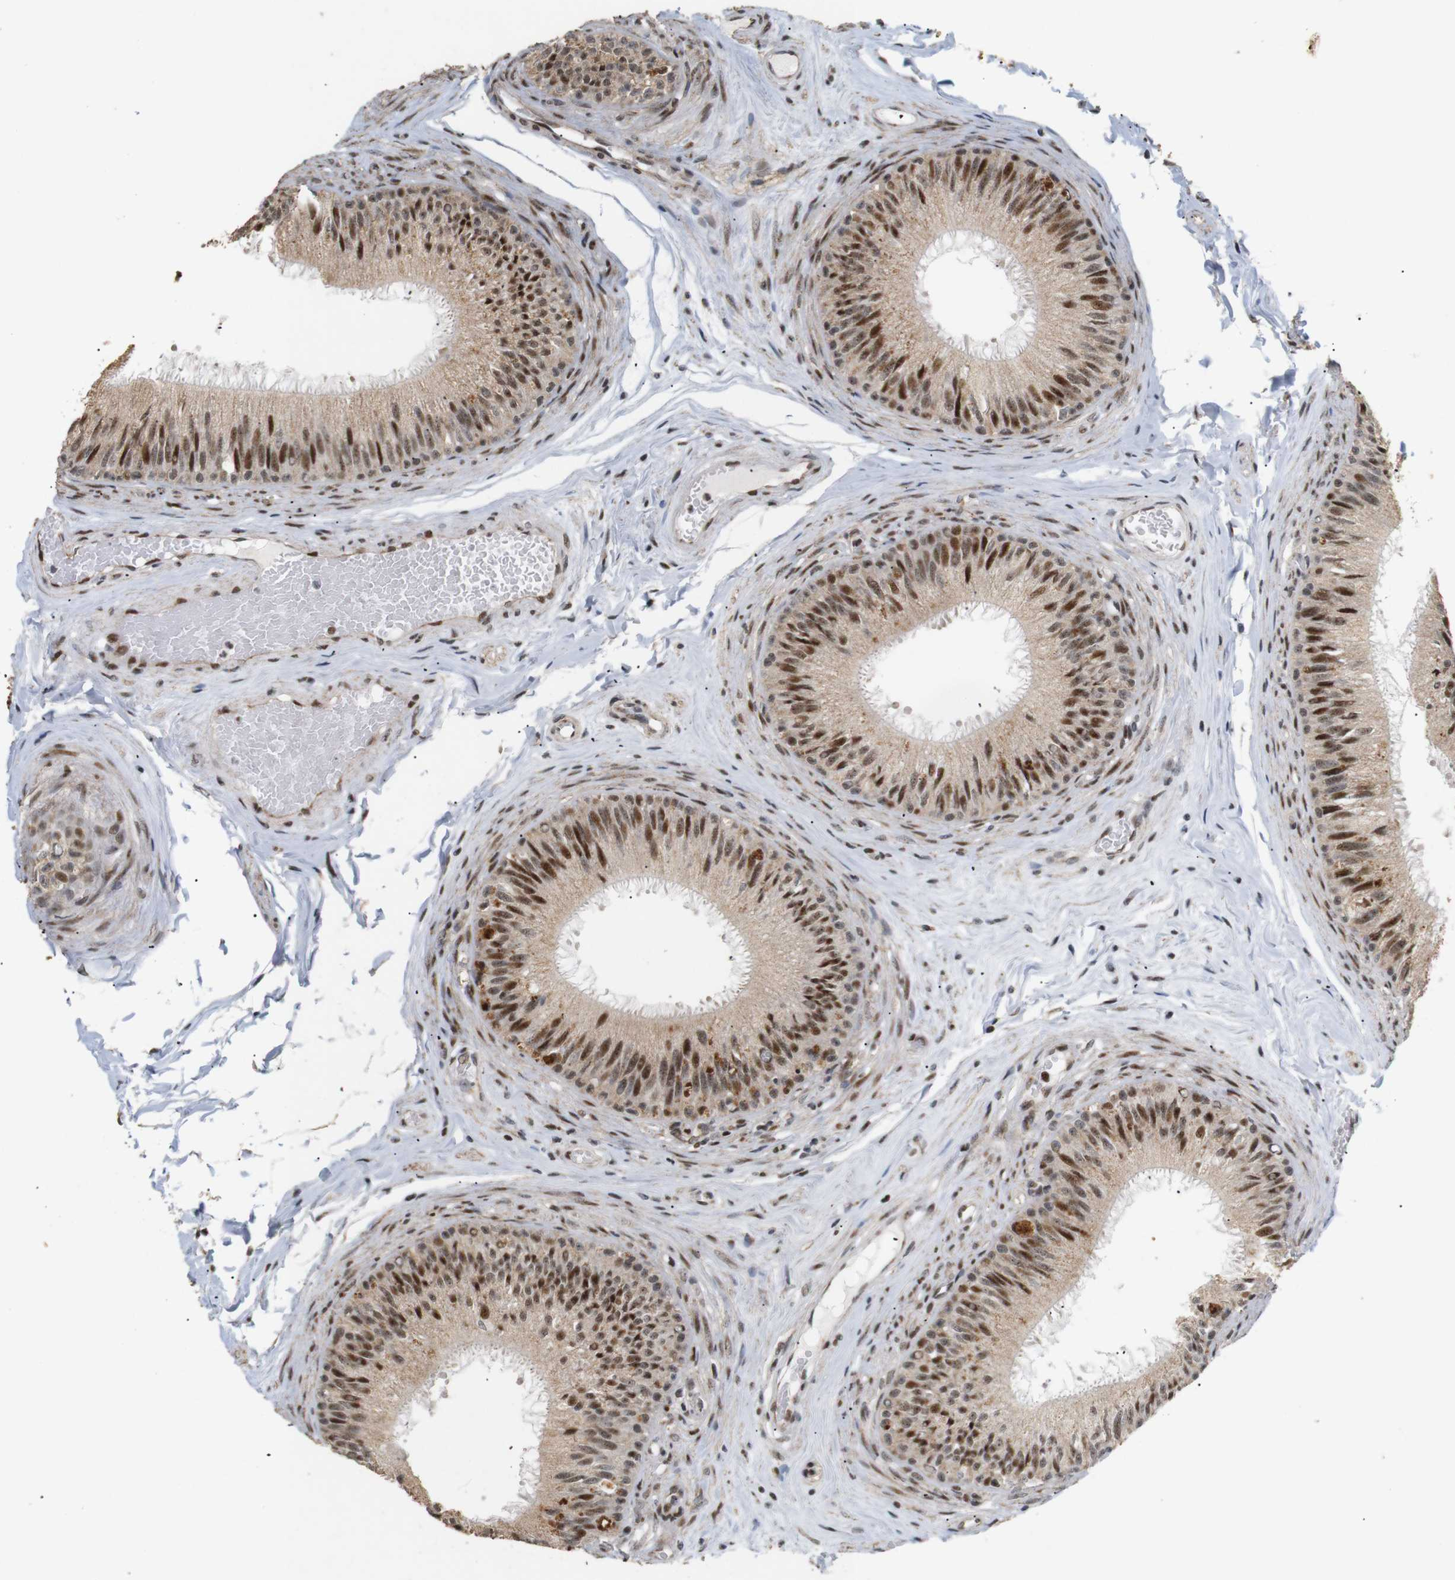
{"staining": {"intensity": "moderate", "quantity": ">75%", "location": "cytoplasmic/membranous,nuclear"}, "tissue": "epididymis", "cell_type": "Glandular cells", "image_type": "normal", "snomed": [{"axis": "morphology", "description": "Normal tissue, NOS"}, {"axis": "topography", "description": "Testis"}, {"axis": "topography", "description": "Epididymis"}], "caption": "Approximately >75% of glandular cells in unremarkable epididymis demonstrate moderate cytoplasmic/membranous,nuclear protein staining as visualized by brown immunohistochemical staining.", "gene": "PYM1", "patient": {"sex": "male", "age": 36}}